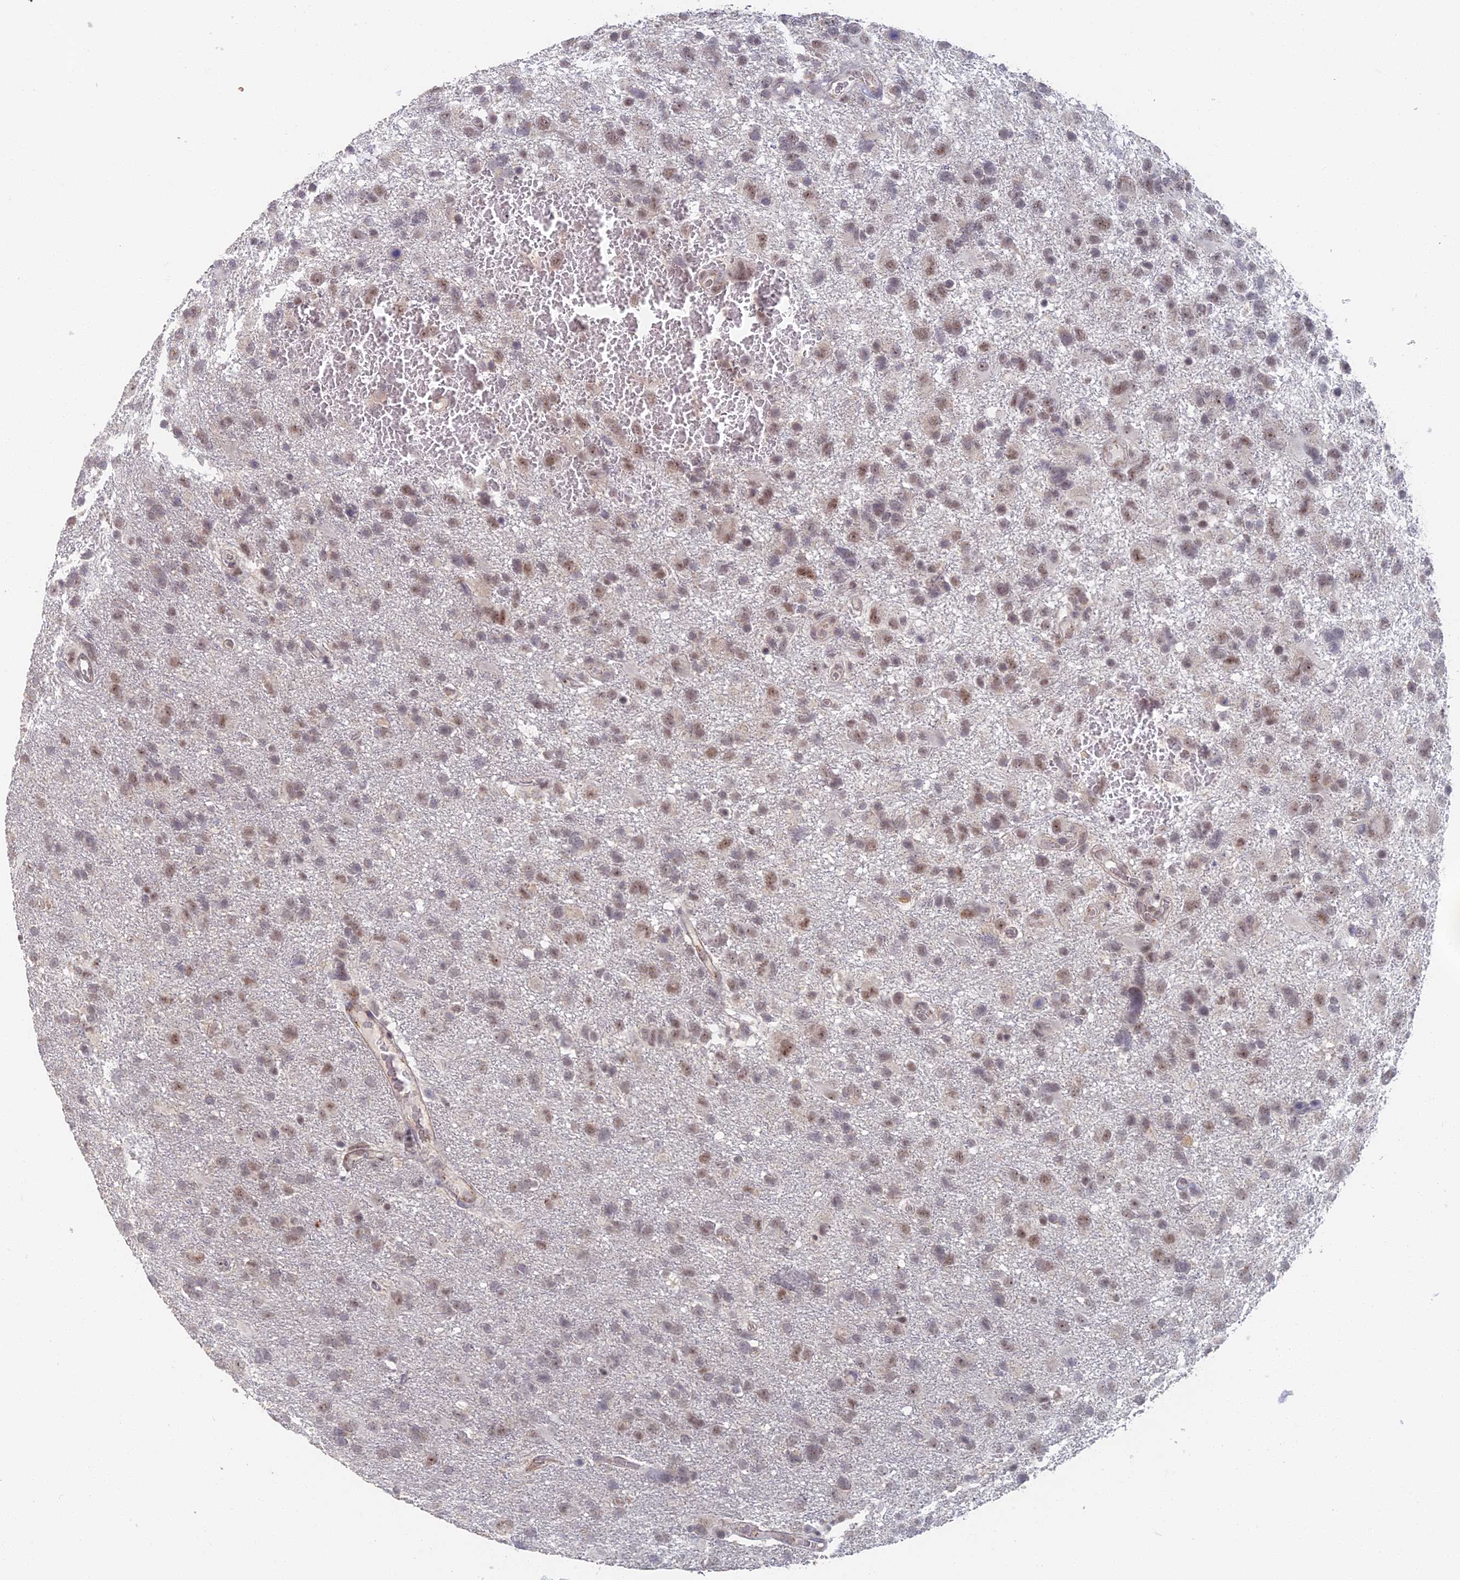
{"staining": {"intensity": "weak", "quantity": "25%-75%", "location": "nuclear"}, "tissue": "glioma", "cell_type": "Tumor cells", "image_type": "cancer", "snomed": [{"axis": "morphology", "description": "Glioma, malignant, High grade"}, {"axis": "topography", "description": "Brain"}], "caption": "Glioma stained with a brown dye displays weak nuclear positive positivity in about 25%-75% of tumor cells.", "gene": "GPATCH1", "patient": {"sex": "male", "age": 61}}